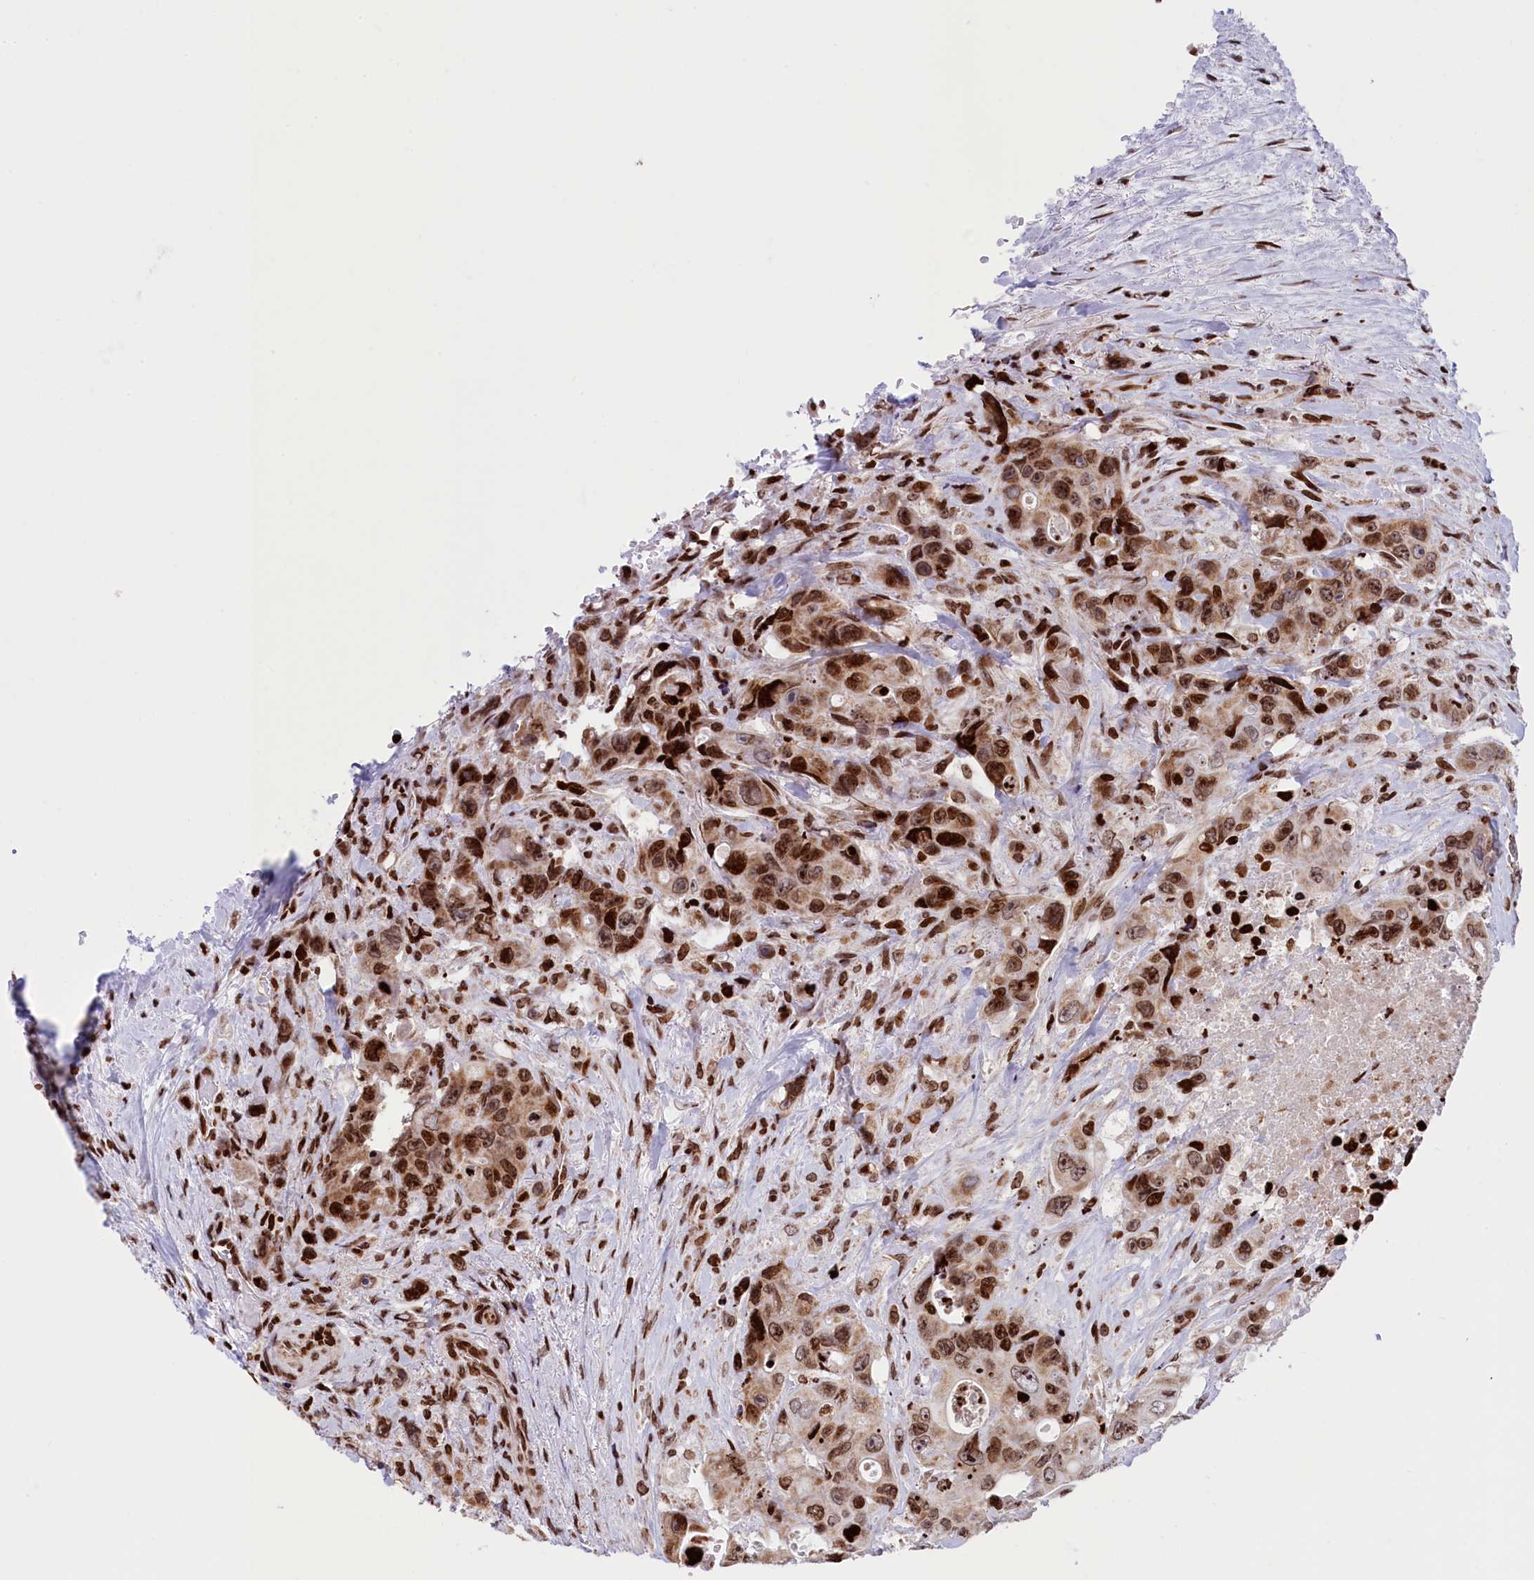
{"staining": {"intensity": "strong", "quantity": ">75%", "location": "nuclear"}, "tissue": "colorectal cancer", "cell_type": "Tumor cells", "image_type": "cancer", "snomed": [{"axis": "morphology", "description": "Adenocarcinoma, NOS"}, {"axis": "topography", "description": "Colon"}], "caption": "An image showing strong nuclear positivity in about >75% of tumor cells in adenocarcinoma (colorectal), as visualized by brown immunohistochemical staining.", "gene": "TIMM29", "patient": {"sex": "female", "age": 46}}